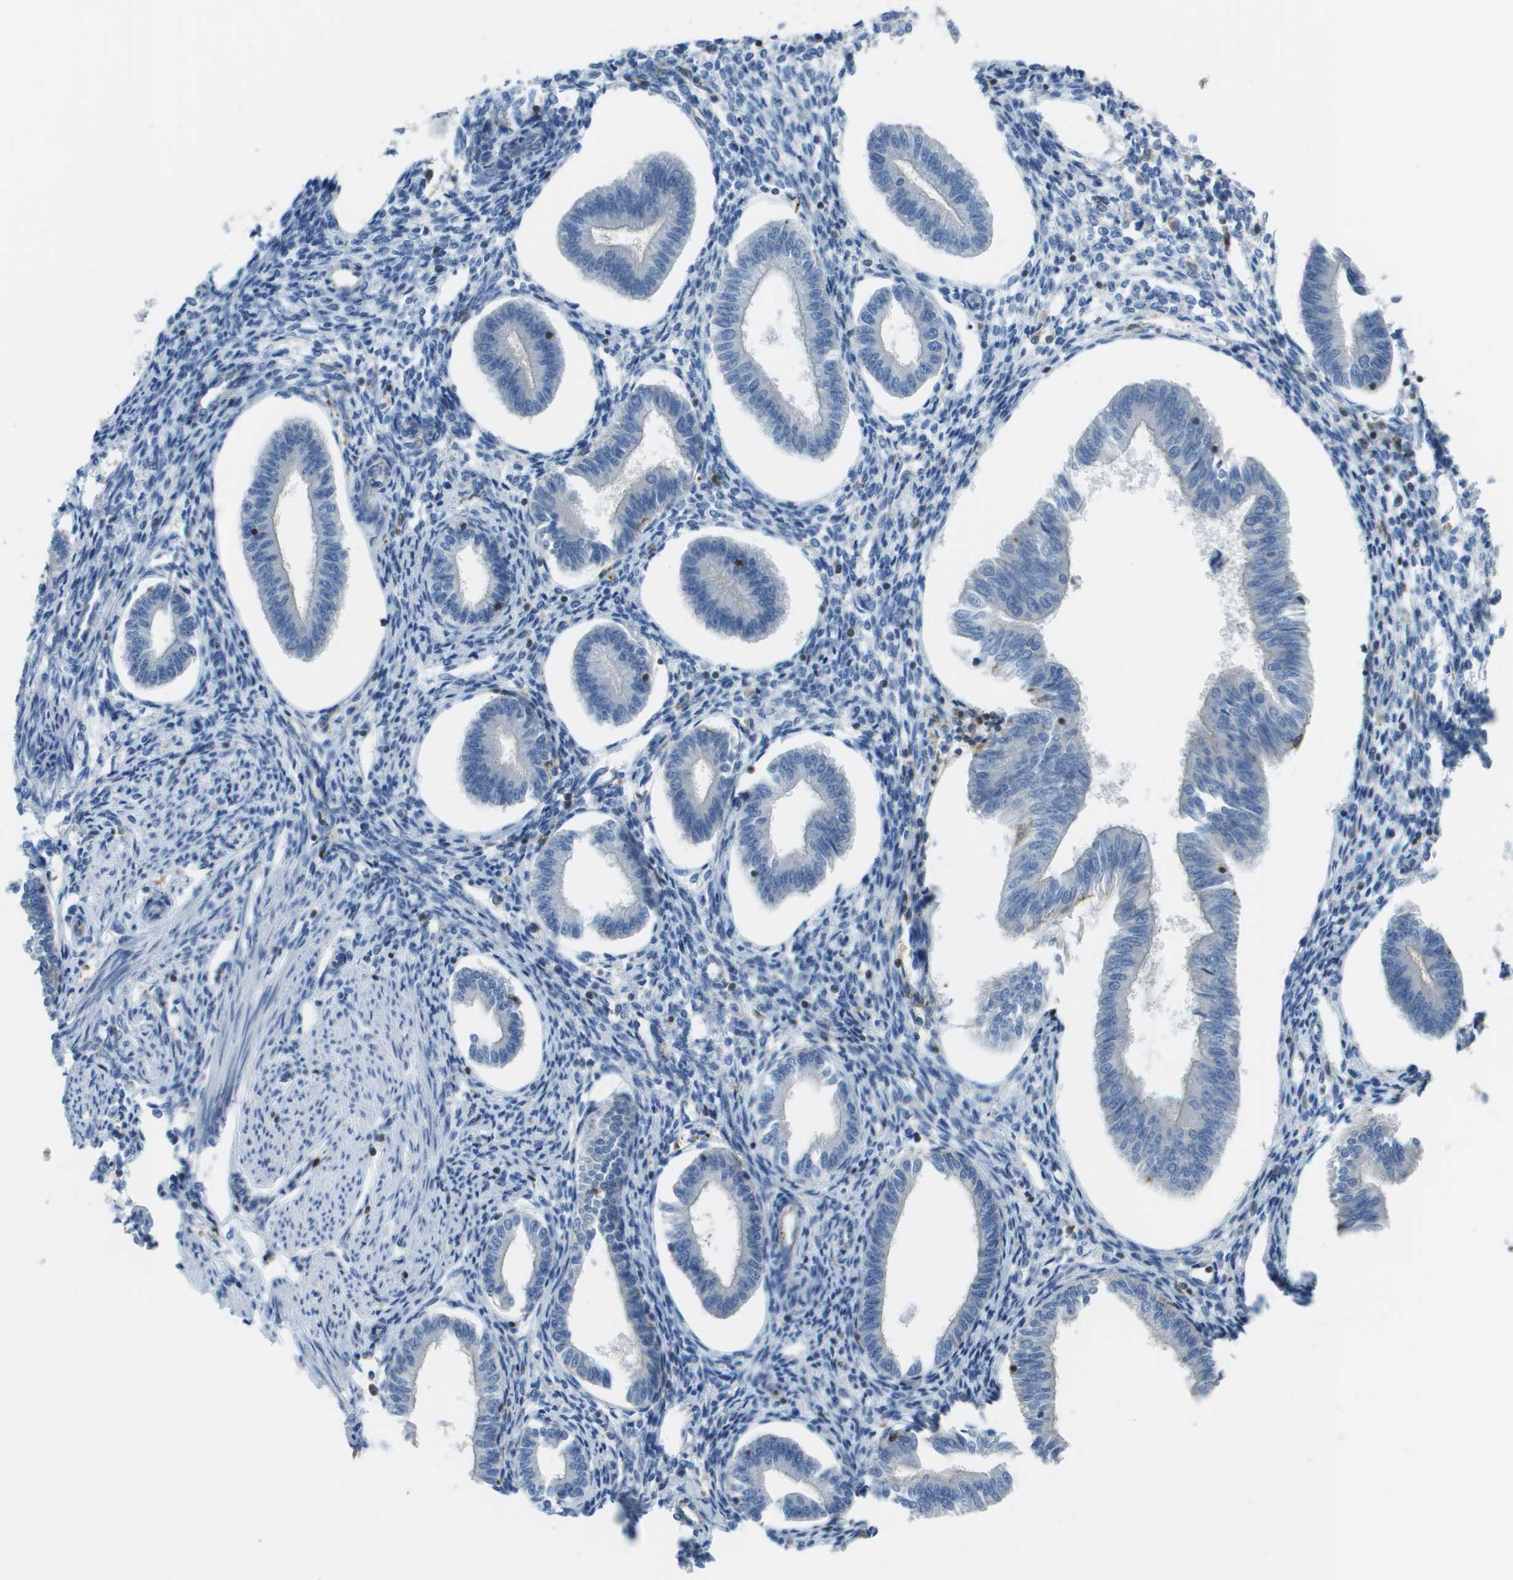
{"staining": {"intensity": "negative", "quantity": "none", "location": "none"}, "tissue": "endometrium", "cell_type": "Cells in endometrial stroma", "image_type": "normal", "snomed": [{"axis": "morphology", "description": "Normal tissue, NOS"}, {"axis": "topography", "description": "Endometrium"}], "caption": "There is no significant staining in cells in endometrial stroma of endometrium. (Immunohistochemistry, brightfield microscopy, high magnification).", "gene": "APBB1IP", "patient": {"sex": "female", "age": 50}}